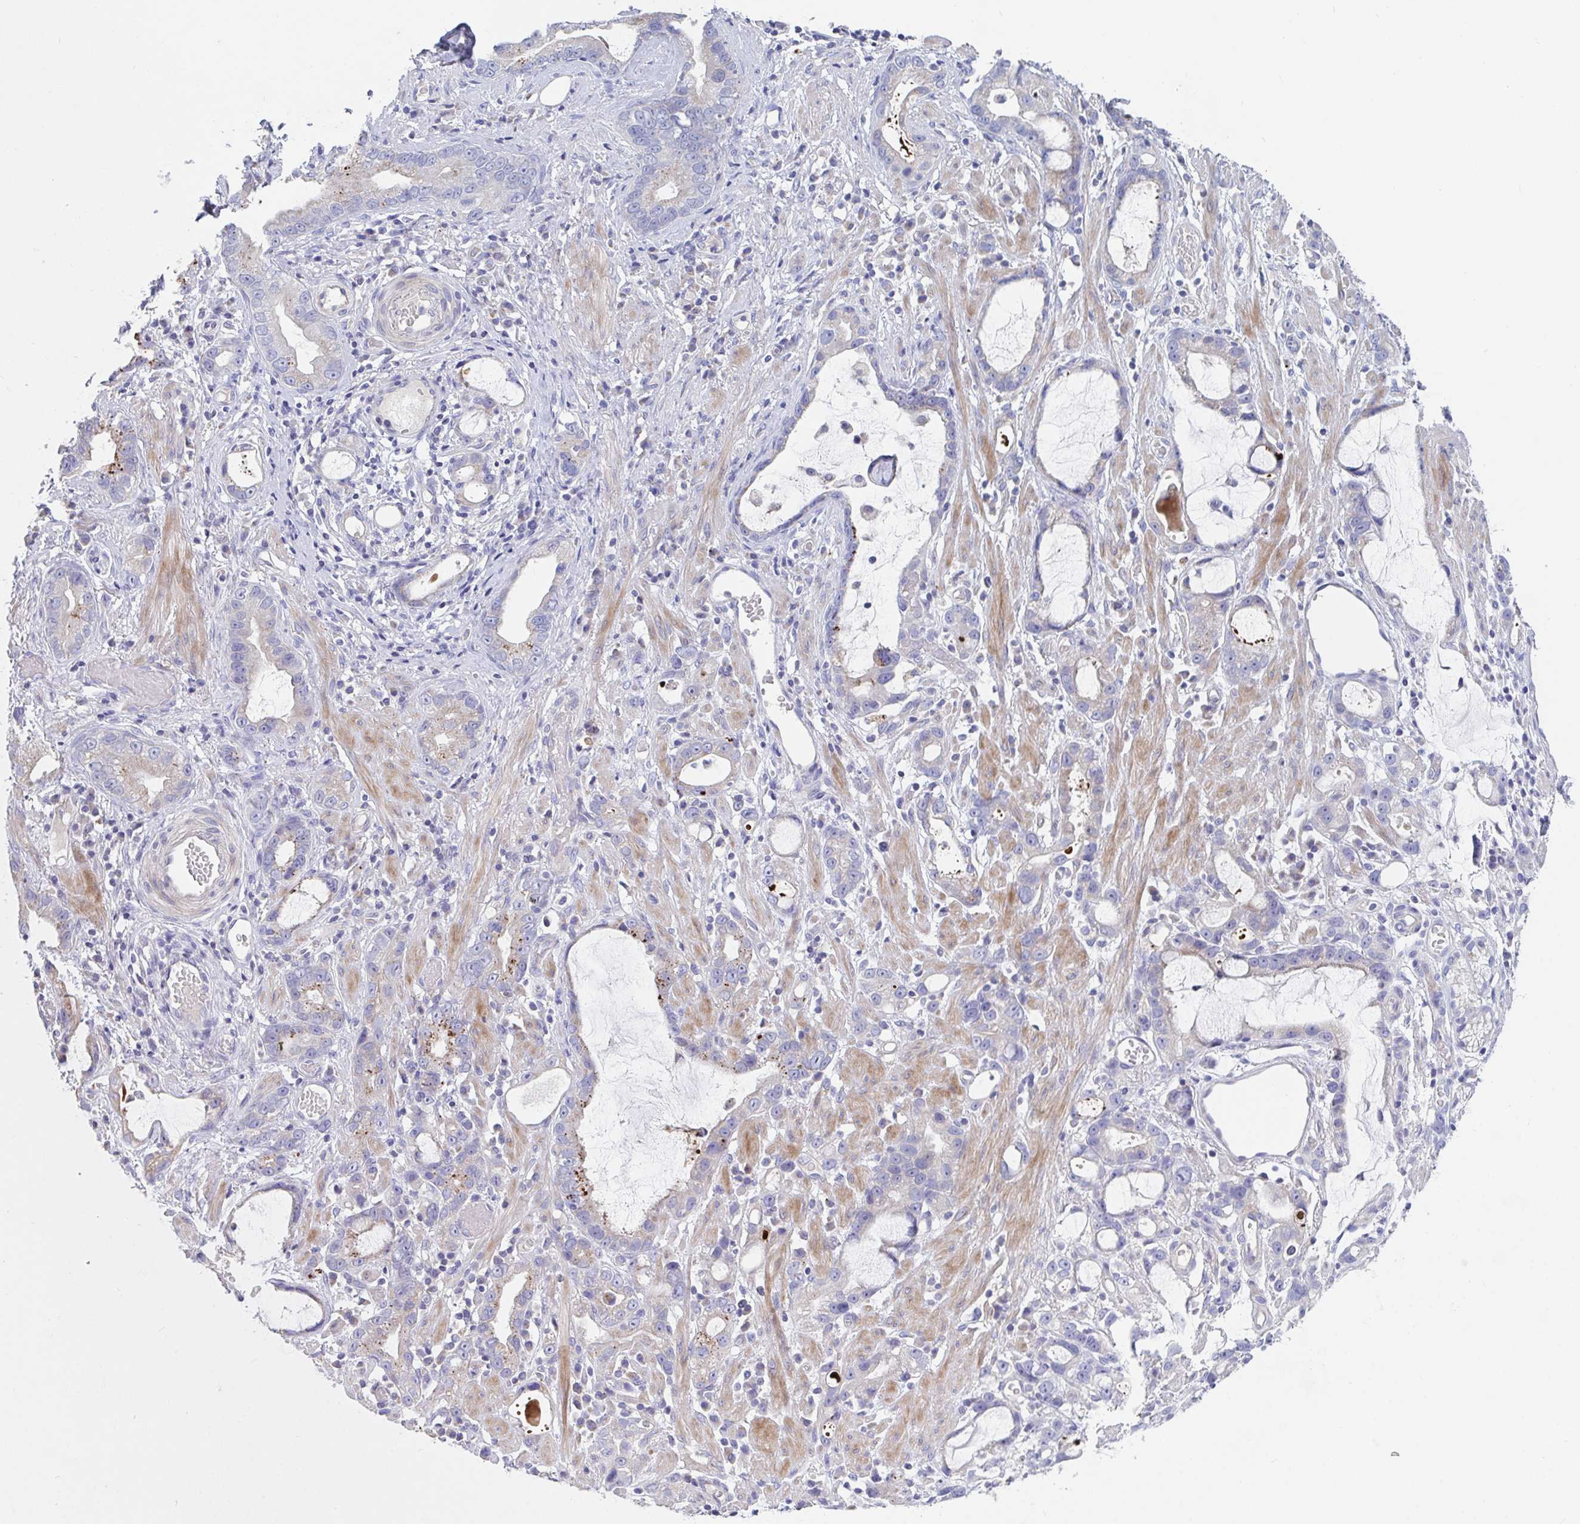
{"staining": {"intensity": "negative", "quantity": "none", "location": "none"}, "tissue": "stomach cancer", "cell_type": "Tumor cells", "image_type": "cancer", "snomed": [{"axis": "morphology", "description": "Adenocarcinoma, NOS"}, {"axis": "topography", "description": "Stomach"}], "caption": "Protein analysis of stomach cancer exhibits no significant expression in tumor cells.", "gene": "ZNF561", "patient": {"sex": "male", "age": 55}}